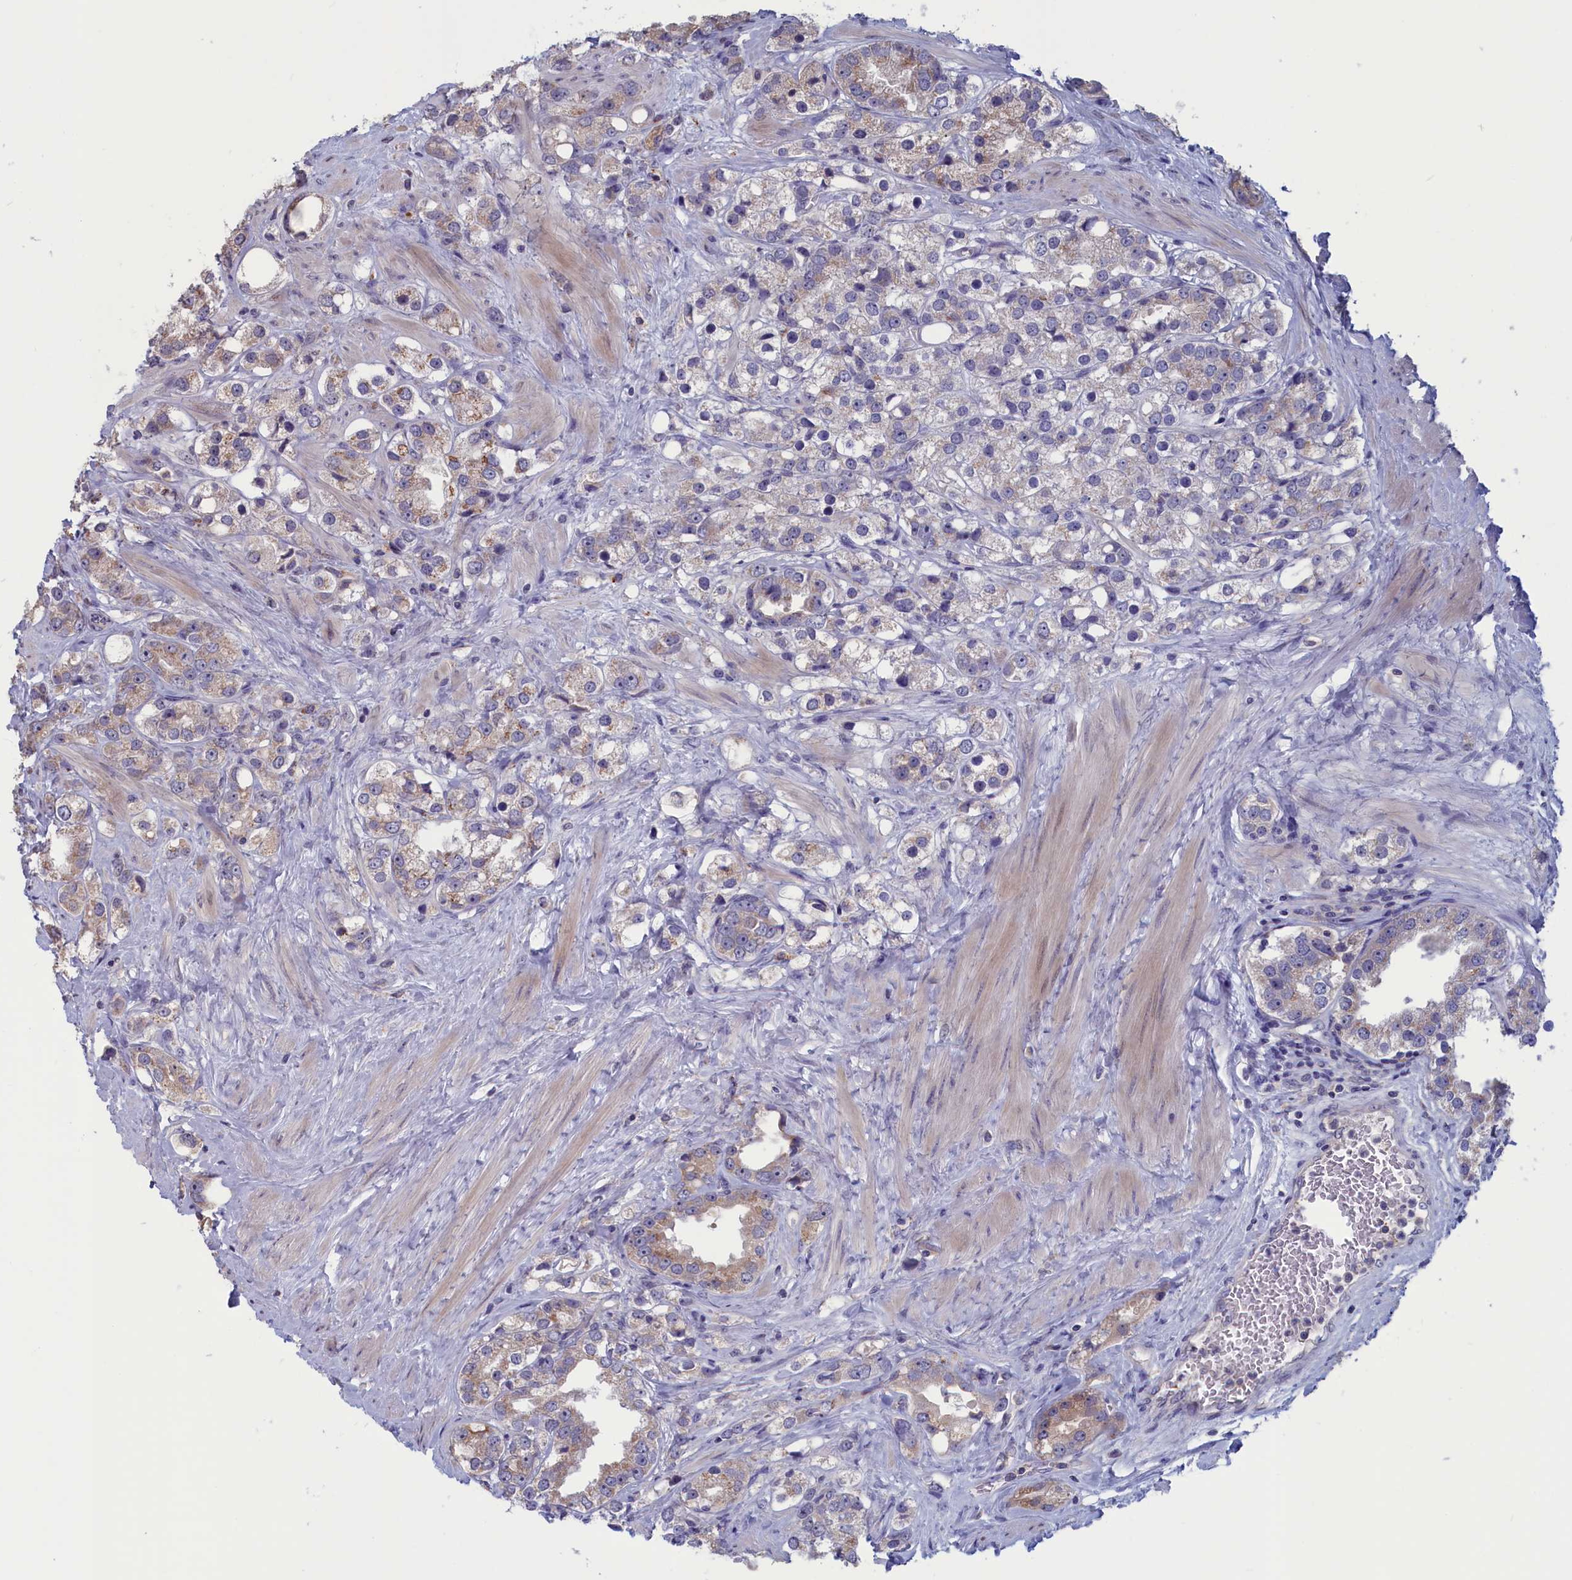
{"staining": {"intensity": "moderate", "quantity": "<25%", "location": "cytoplasmic/membranous"}, "tissue": "prostate cancer", "cell_type": "Tumor cells", "image_type": "cancer", "snomed": [{"axis": "morphology", "description": "Adenocarcinoma, NOS"}, {"axis": "topography", "description": "Prostate"}], "caption": "Immunohistochemical staining of prostate cancer (adenocarcinoma) reveals low levels of moderate cytoplasmic/membranous protein positivity in approximately <25% of tumor cells.", "gene": "CACTIN", "patient": {"sex": "male", "age": 79}}